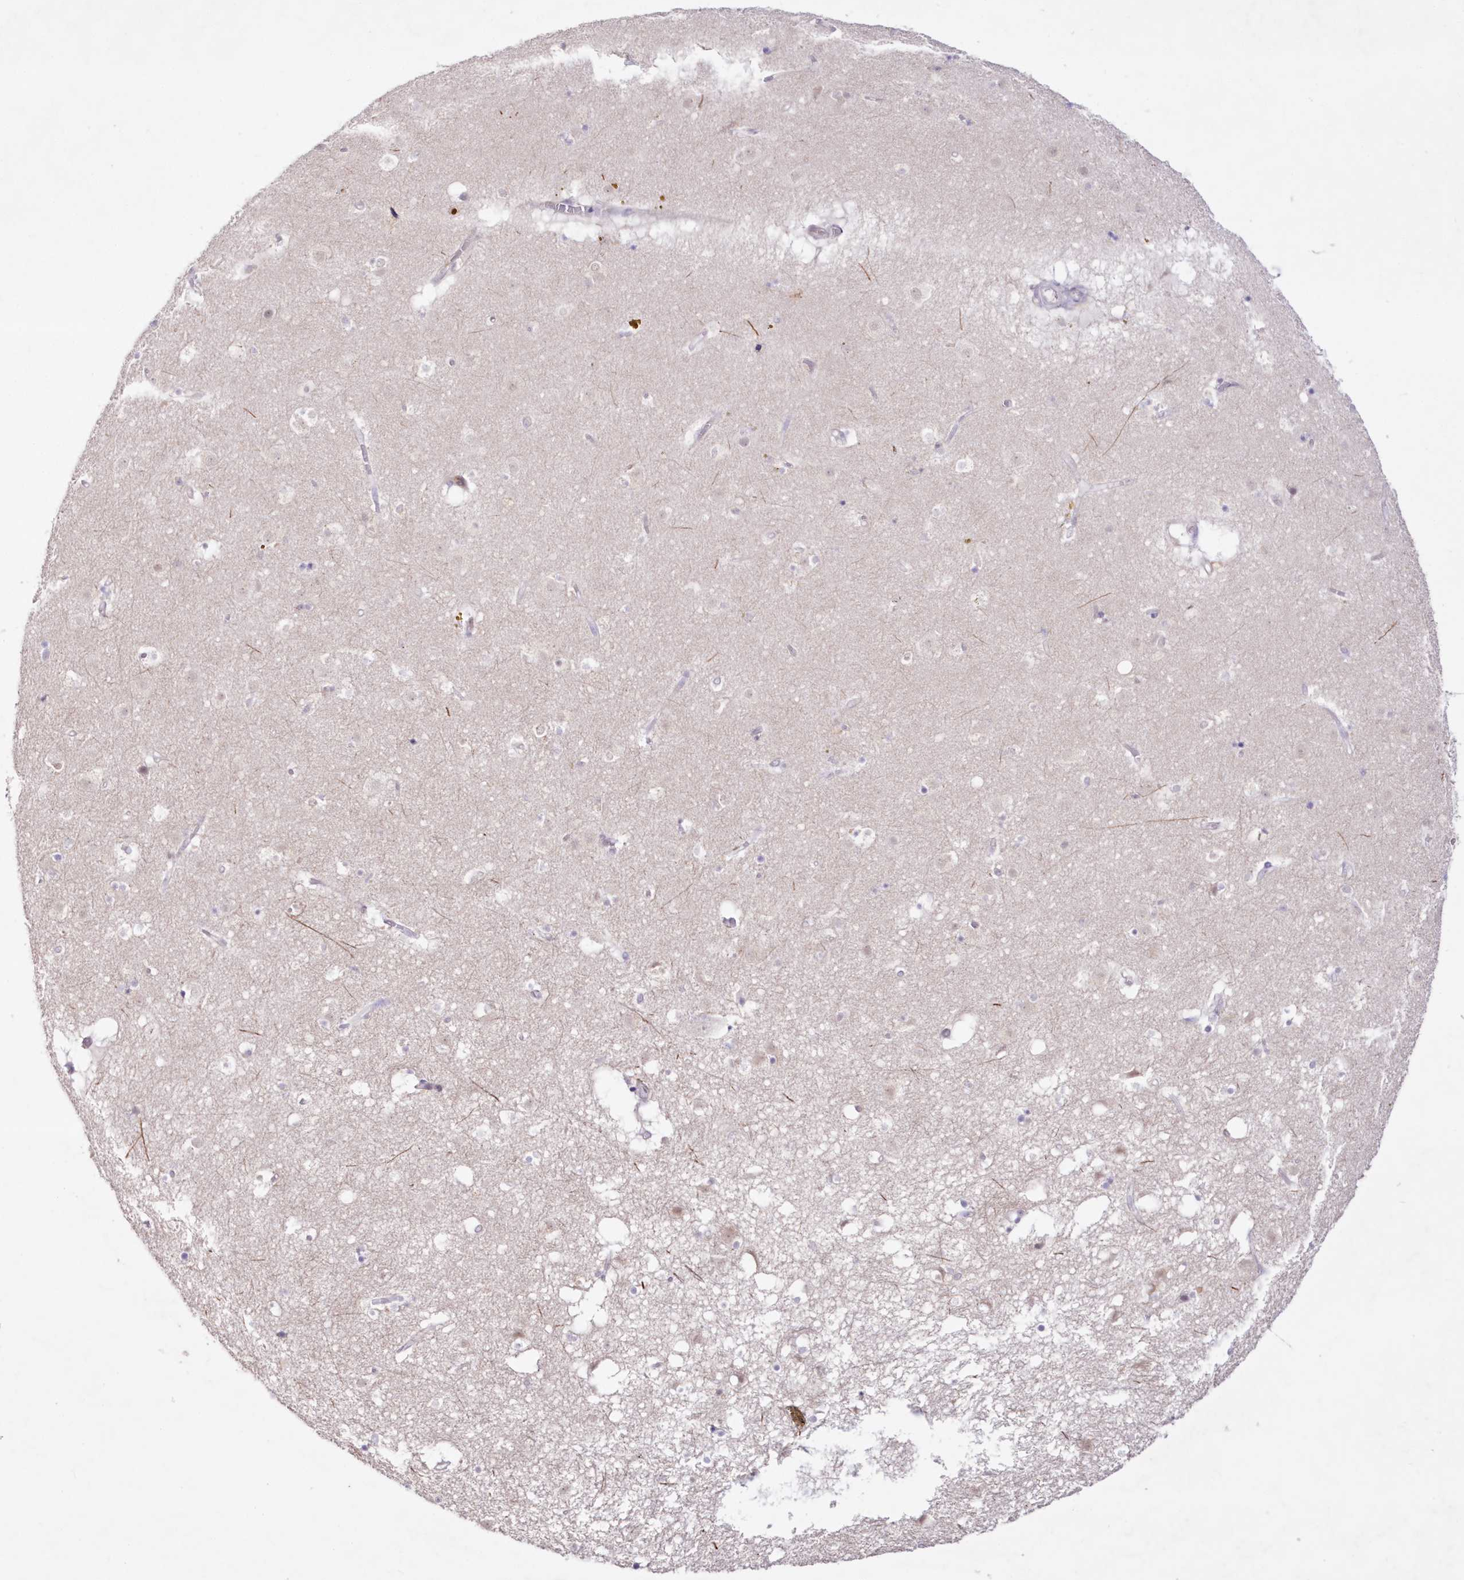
{"staining": {"intensity": "negative", "quantity": "none", "location": "none"}, "tissue": "caudate", "cell_type": "Glial cells", "image_type": "normal", "snomed": [{"axis": "morphology", "description": "Normal tissue, NOS"}, {"axis": "topography", "description": "Lateral ventricle wall"}], "caption": "The immunohistochemistry photomicrograph has no significant positivity in glial cells of caudate. (Stains: DAB (3,3'-diaminobenzidine) IHC with hematoxylin counter stain, Microscopy: brightfield microscopy at high magnification).", "gene": "NEU4", "patient": {"sex": "male", "age": 70}}